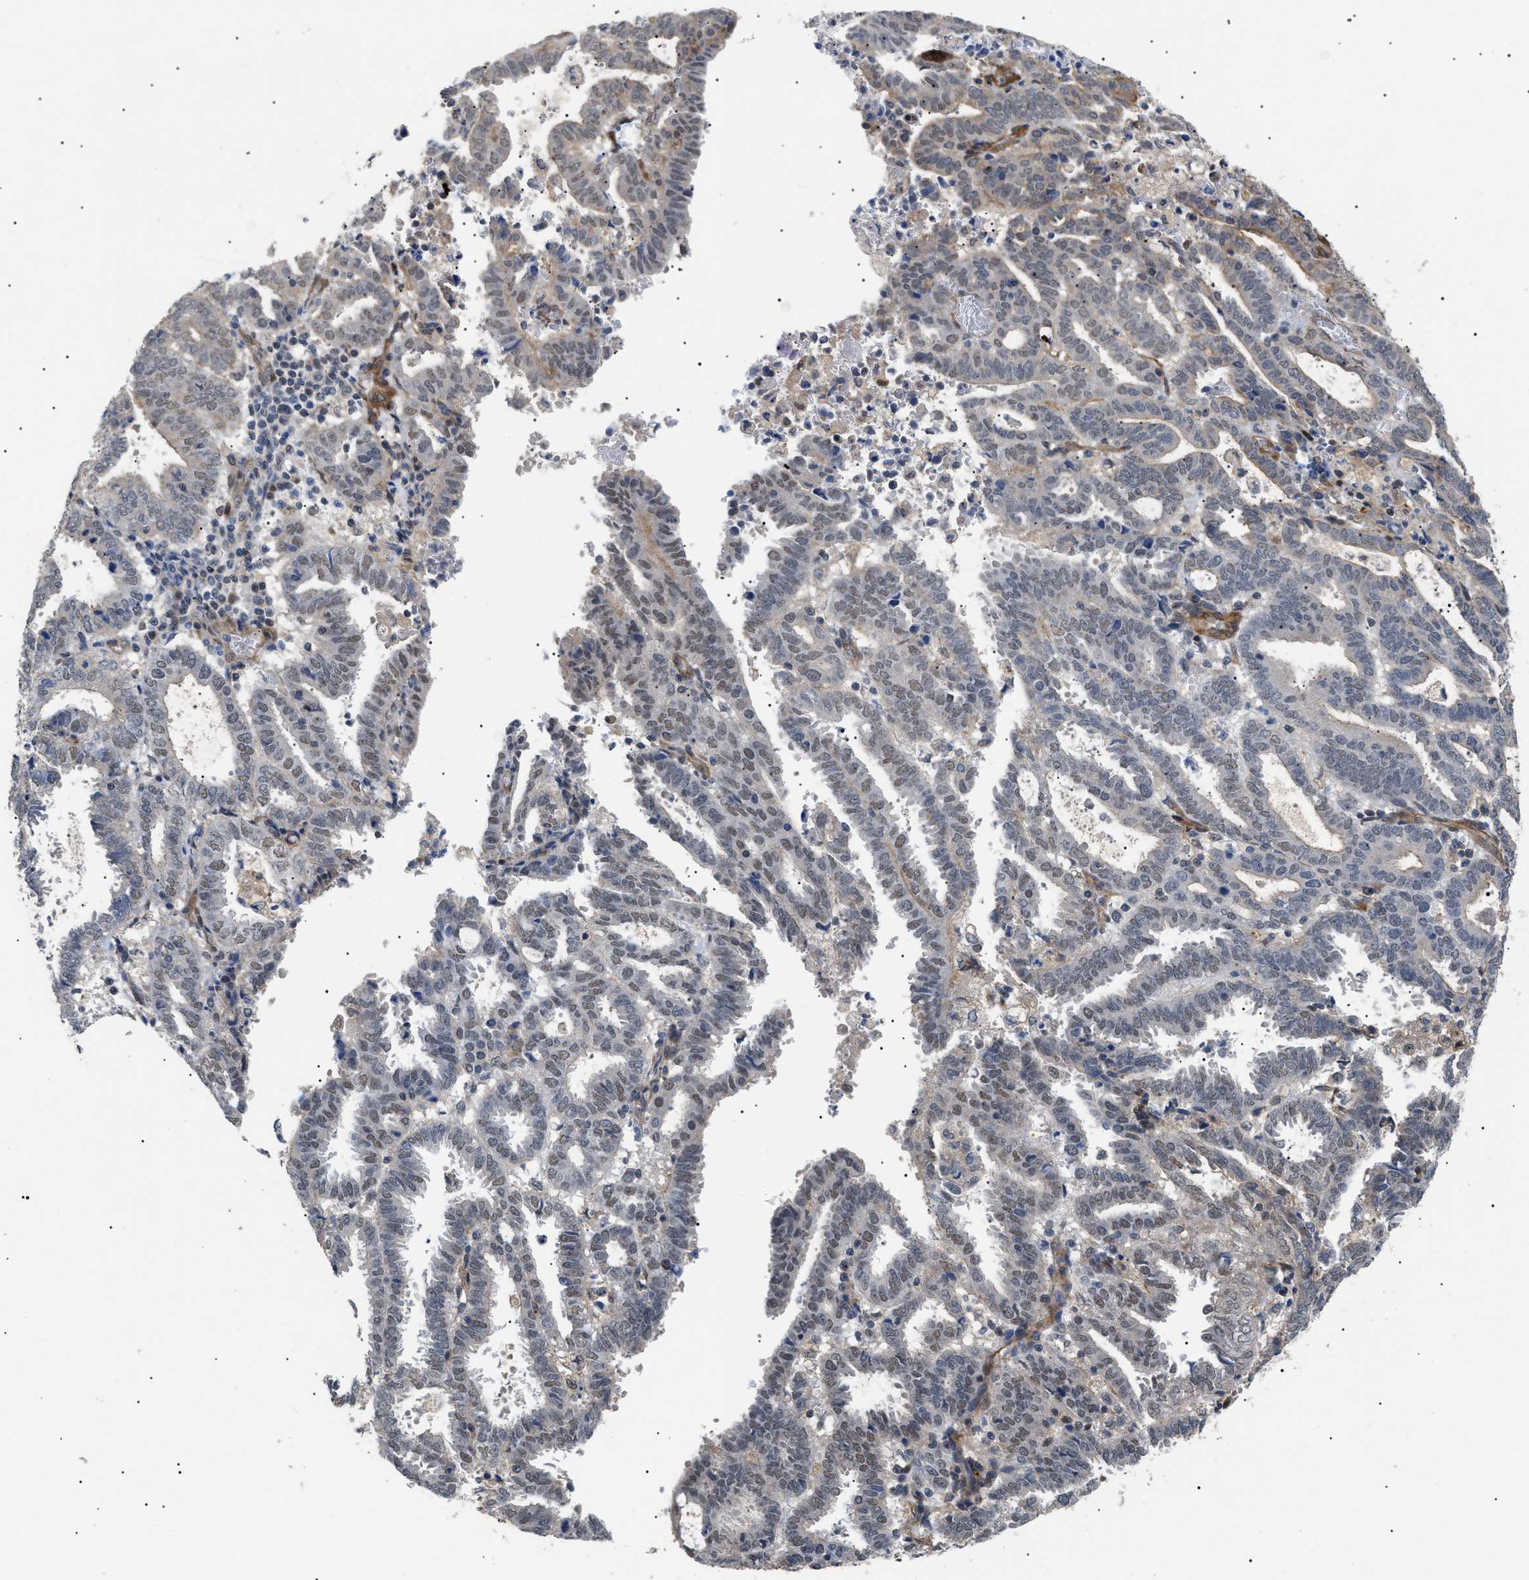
{"staining": {"intensity": "weak", "quantity": "25%-75%", "location": "nuclear"}, "tissue": "endometrial cancer", "cell_type": "Tumor cells", "image_type": "cancer", "snomed": [{"axis": "morphology", "description": "Adenocarcinoma, NOS"}, {"axis": "topography", "description": "Uterus"}], "caption": "Protein expression analysis of human endometrial cancer reveals weak nuclear positivity in approximately 25%-75% of tumor cells.", "gene": "CRCP", "patient": {"sex": "female", "age": 83}}